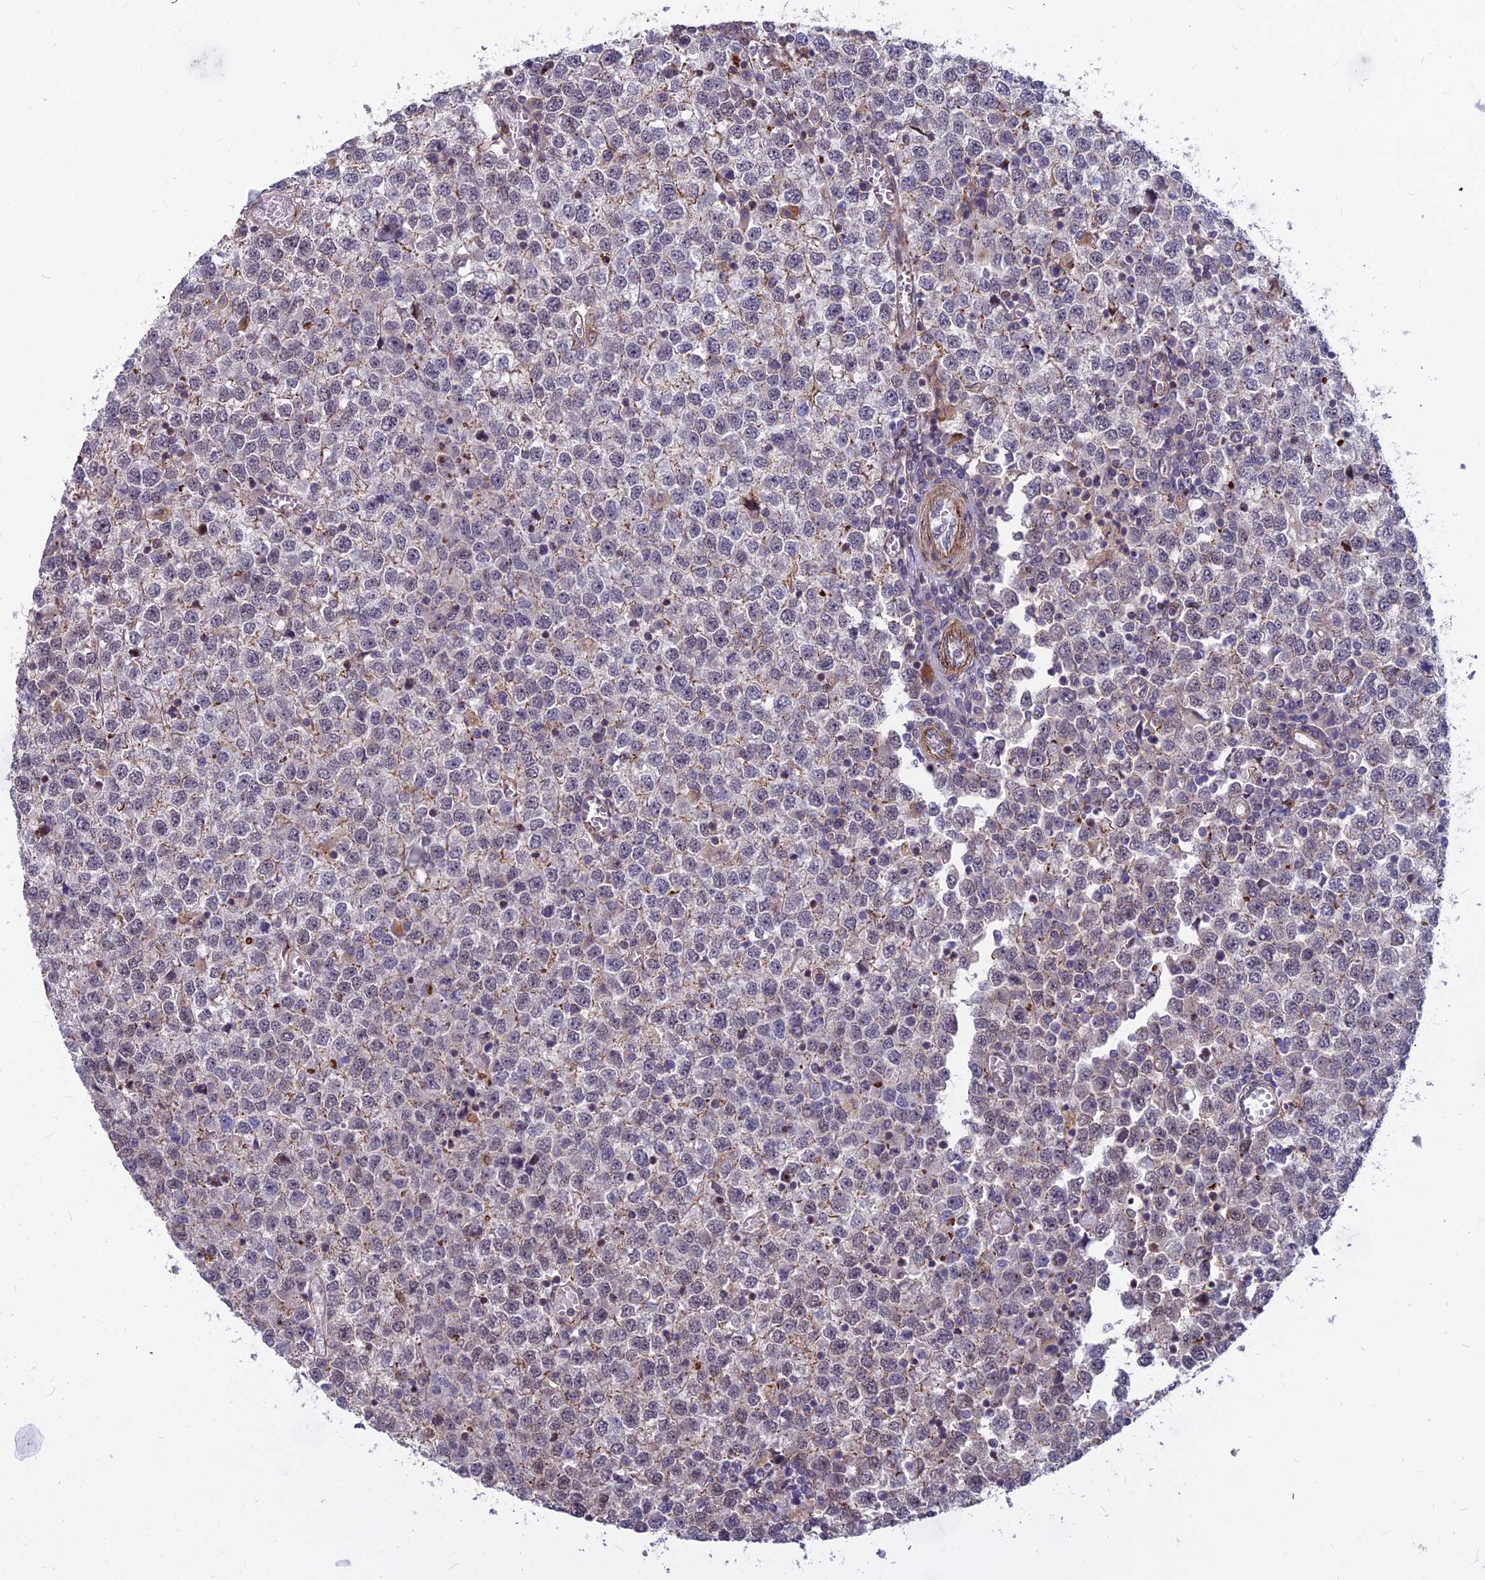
{"staining": {"intensity": "negative", "quantity": "none", "location": "none"}, "tissue": "testis cancer", "cell_type": "Tumor cells", "image_type": "cancer", "snomed": [{"axis": "morphology", "description": "Seminoma, NOS"}, {"axis": "topography", "description": "Testis"}], "caption": "Testis cancer was stained to show a protein in brown. There is no significant expression in tumor cells.", "gene": "GLYATL3", "patient": {"sex": "male", "age": 65}}